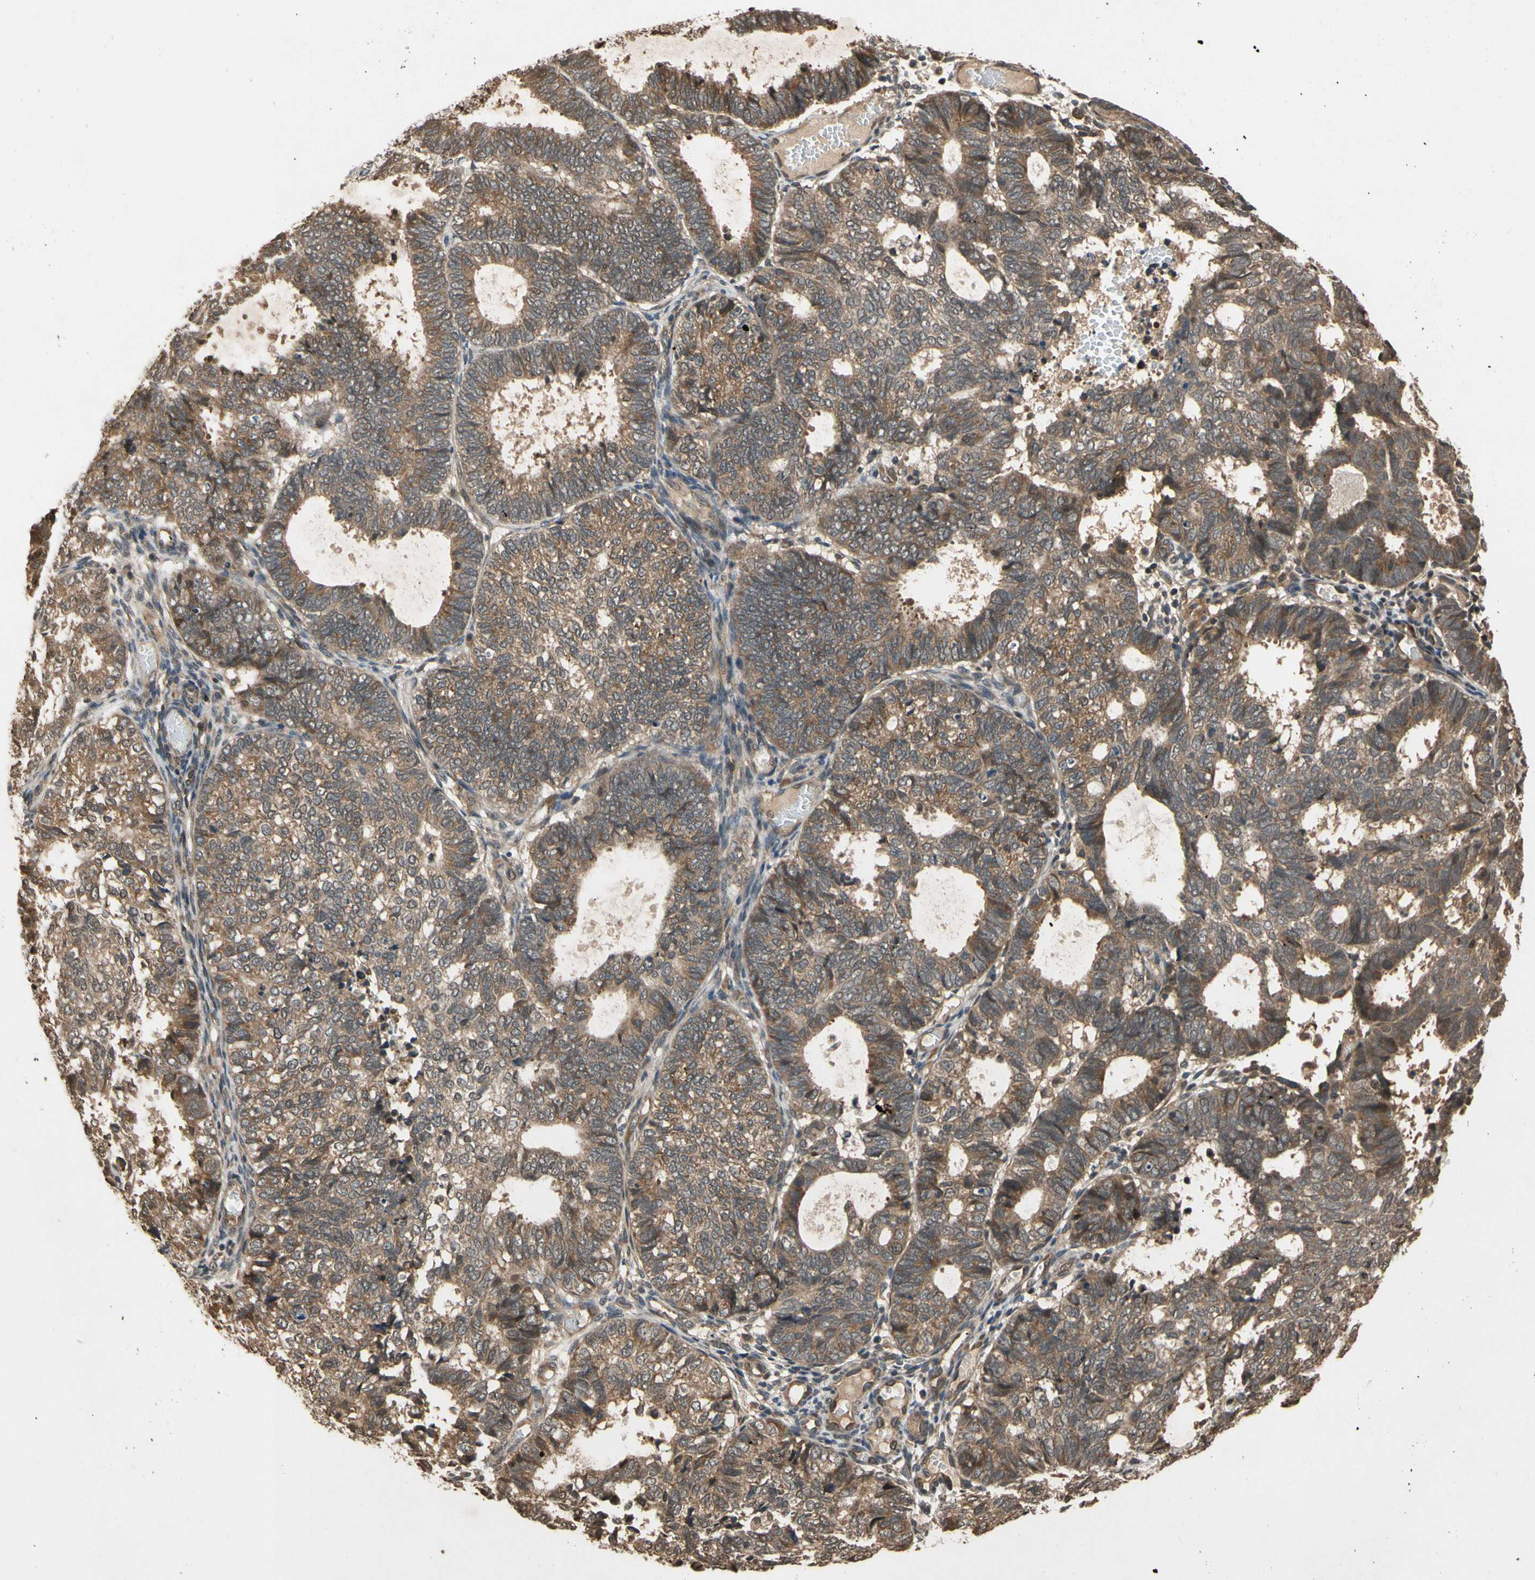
{"staining": {"intensity": "moderate", "quantity": ">75%", "location": "cytoplasmic/membranous"}, "tissue": "endometrial cancer", "cell_type": "Tumor cells", "image_type": "cancer", "snomed": [{"axis": "morphology", "description": "Adenocarcinoma, NOS"}, {"axis": "topography", "description": "Uterus"}], "caption": "The immunohistochemical stain labels moderate cytoplasmic/membranous staining in tumor cells of endometrial cancer (adenocarcinoma) tissue.", "gene": "TMEM230", "patient": {"sex": "female", "age": 60}}